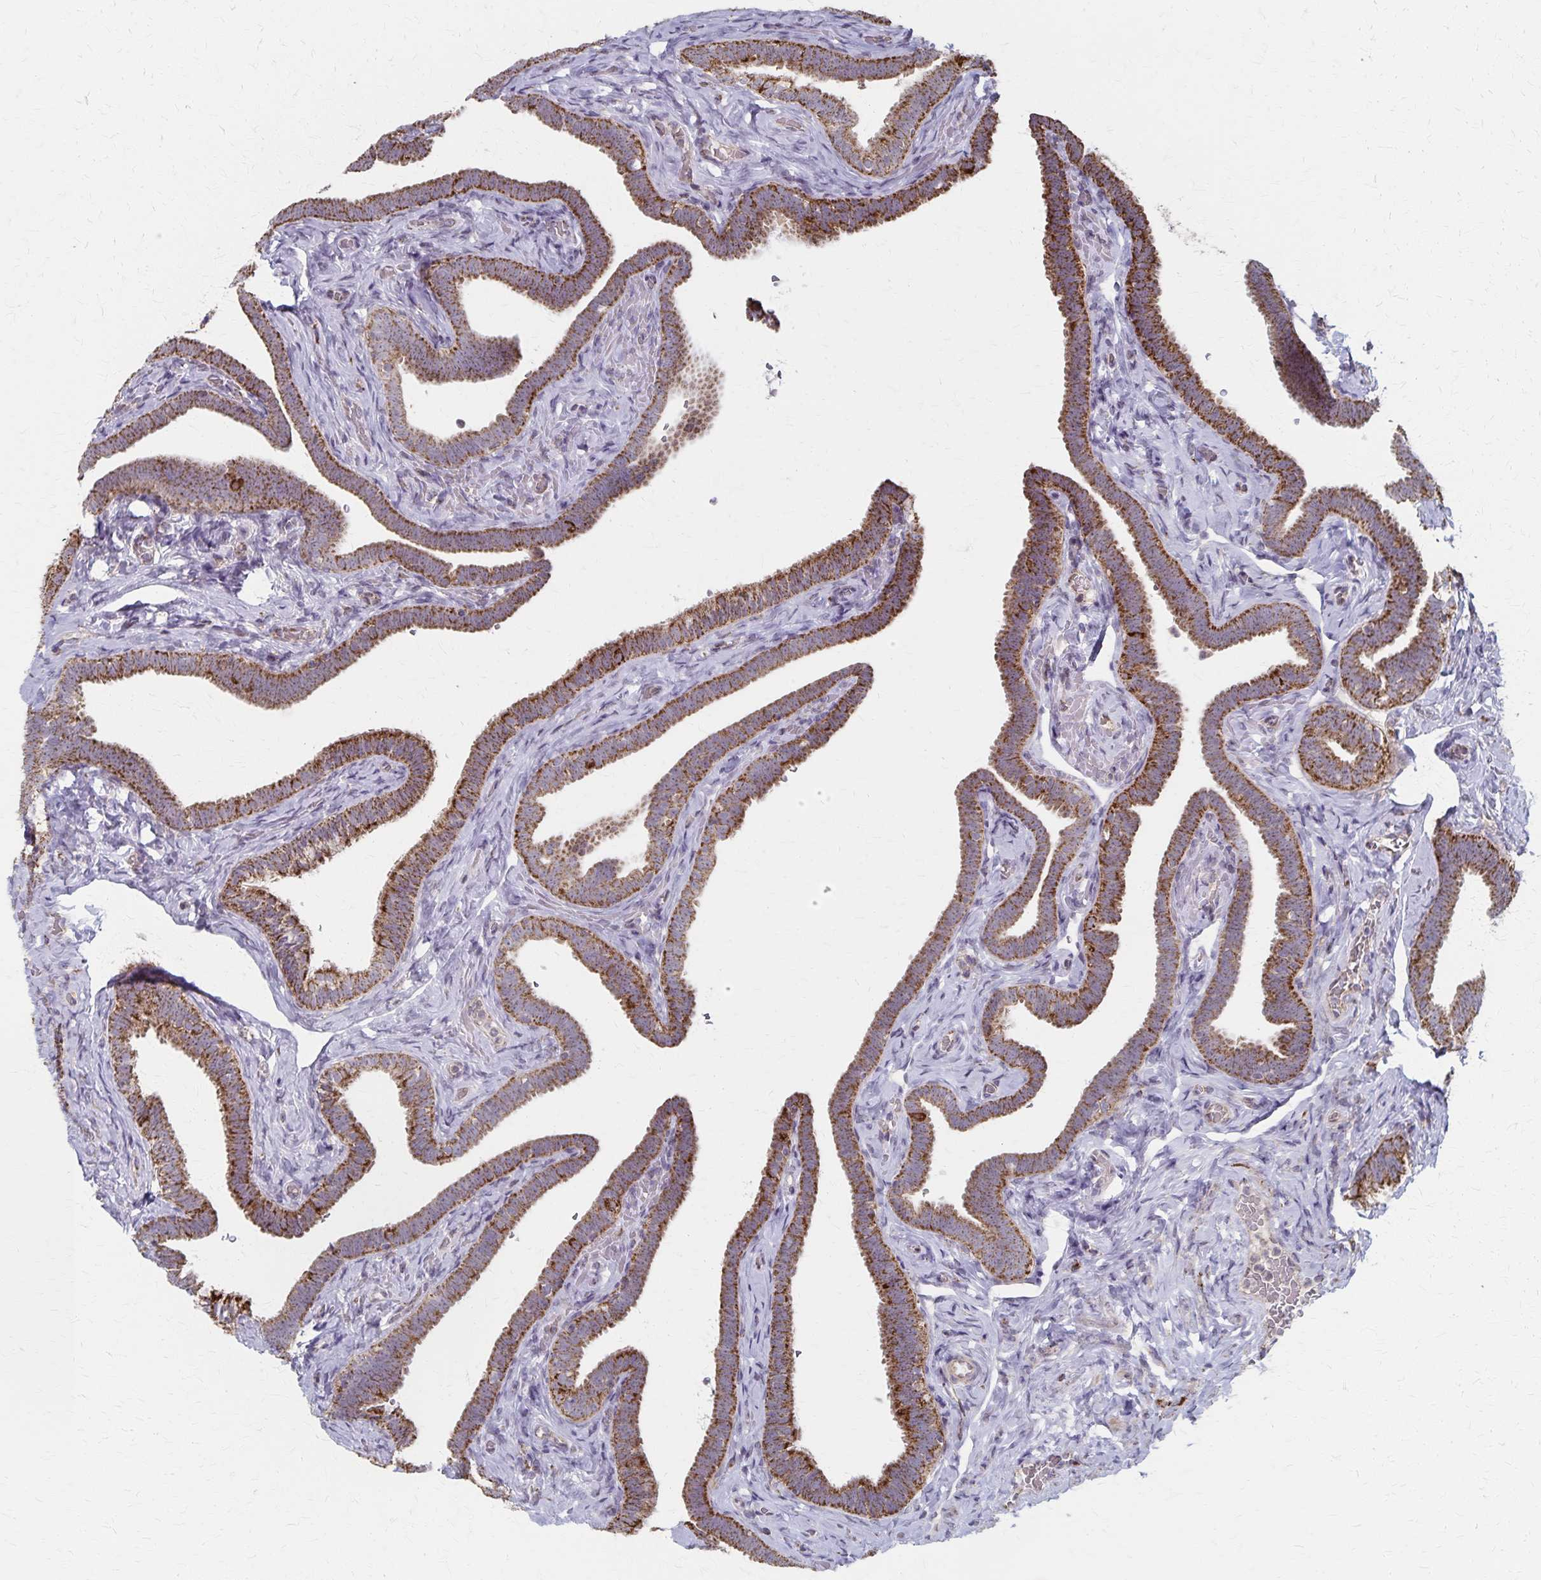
{"staining": {"intensity": "strong", "quantity": ">75%", "location": "cytoplasmic/membranous"}, "tissue": "fallopian tube", "cell_type": "Glandular cells", "image_type": "normal", "snomed": [{"axis": "morphology", "description": "Normal tissue, NOS"}, {"axis": "topography", "description": "Fallopian tube"}], "caption": "A brown stain labels strong cytoplasmic/membranous staining of a protein in glandular cells of normal fallopian tube. (IHC, brightfield microscopy, high magnification).", "gene": "DYRK4", "patient": {"sex": "female", "age": 69}}